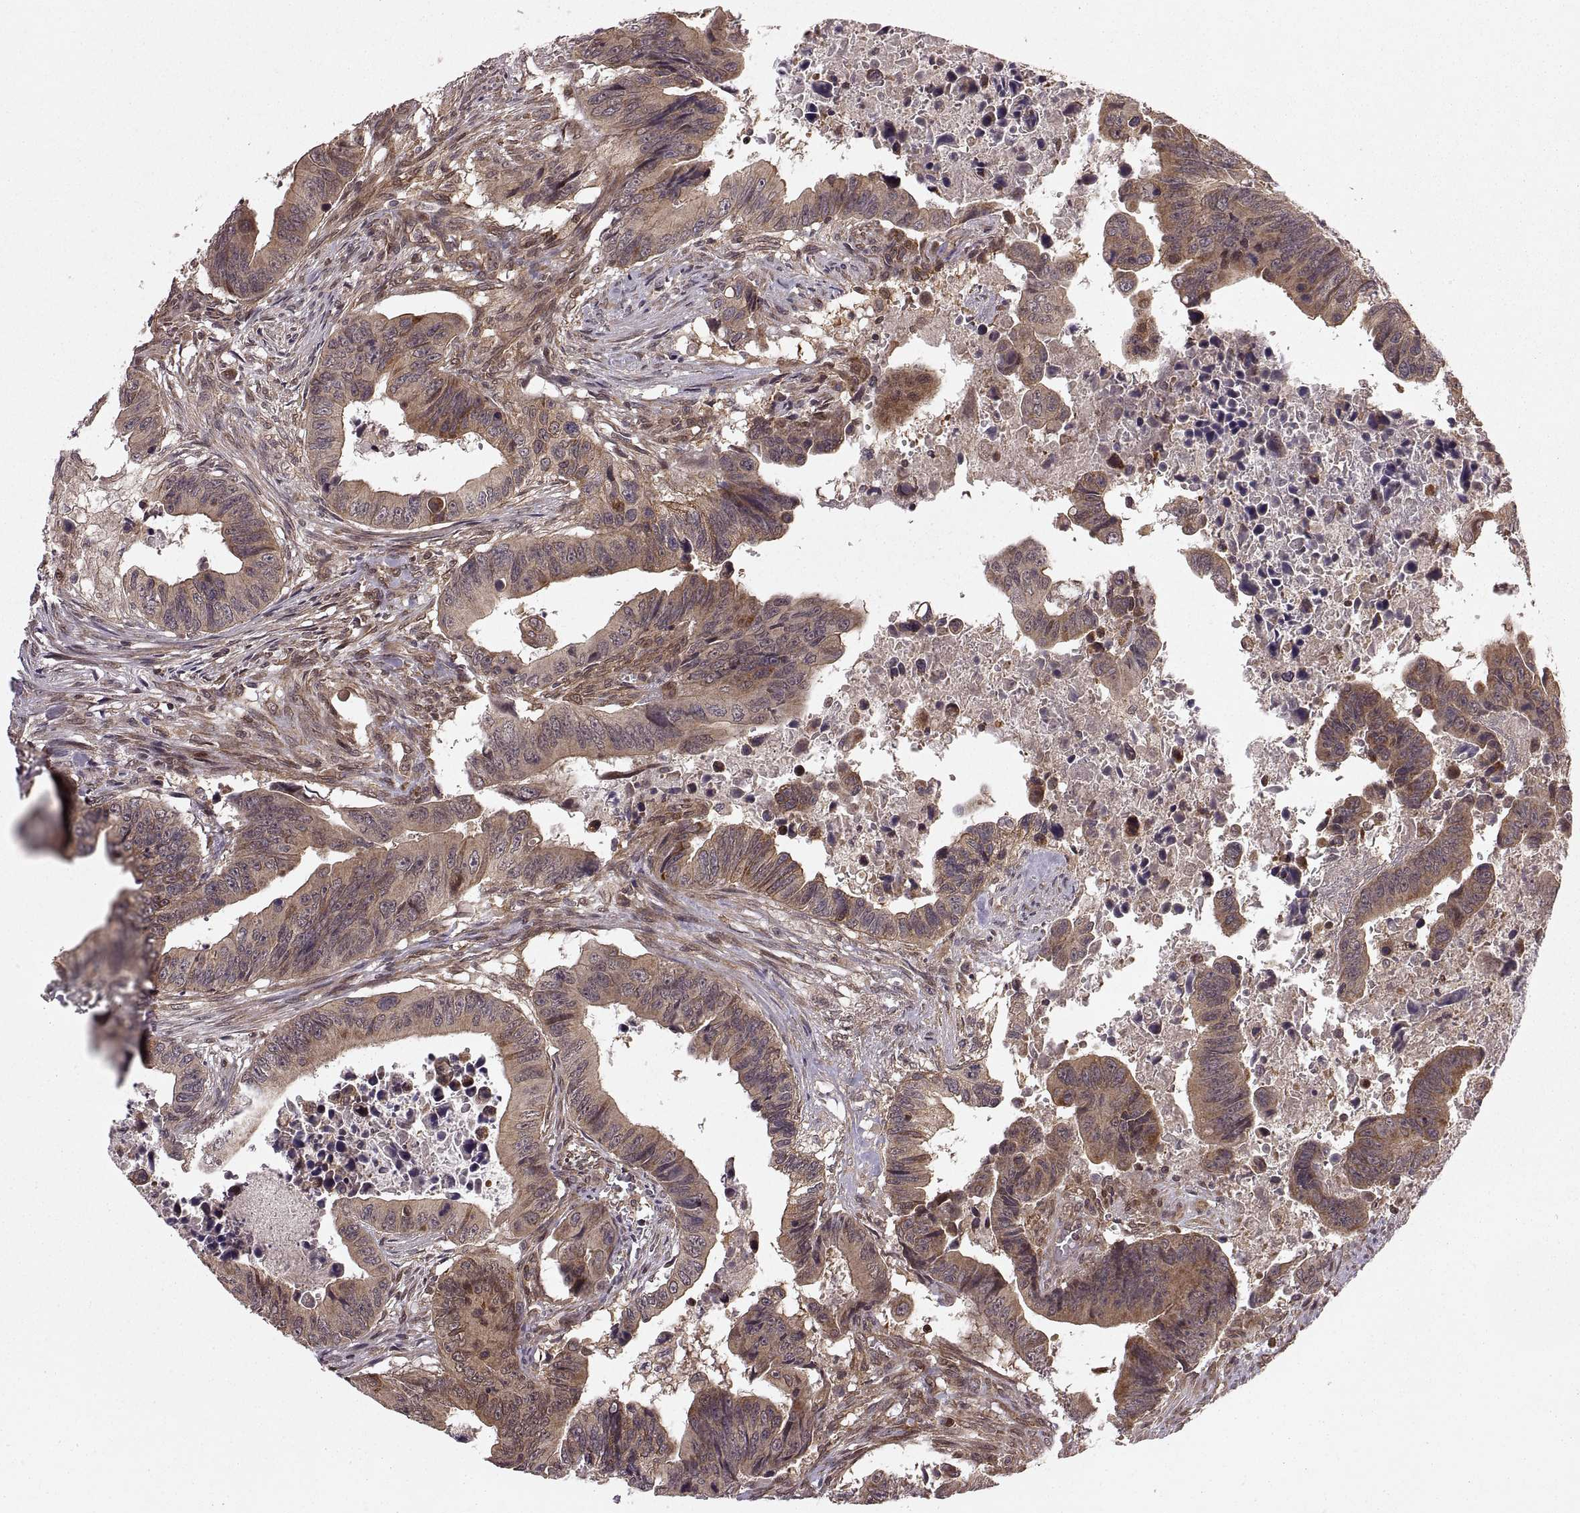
{"staining": {"intensity": "moderate", "quantity": ">75%", "location": "cytoplasmic/membranous"}, "tissue": "colorectal cancer", "cell_type": "Tumor cells", "image_type": "cancer", "snomed": [{"axis": "morphology", "description": "Adenocarcinoma, NOS"}, {"axis": "topography", "description": "Colon"}], "caption": "An immunohistochemistry image of tumor tissue is shown. Protein staining in brown highlights moderate cytoplasmic/membranous positivity in colorectal cancer within tumor cells.", "gene": "DEDD", "patient": {"sex": "female", "age": 87}}